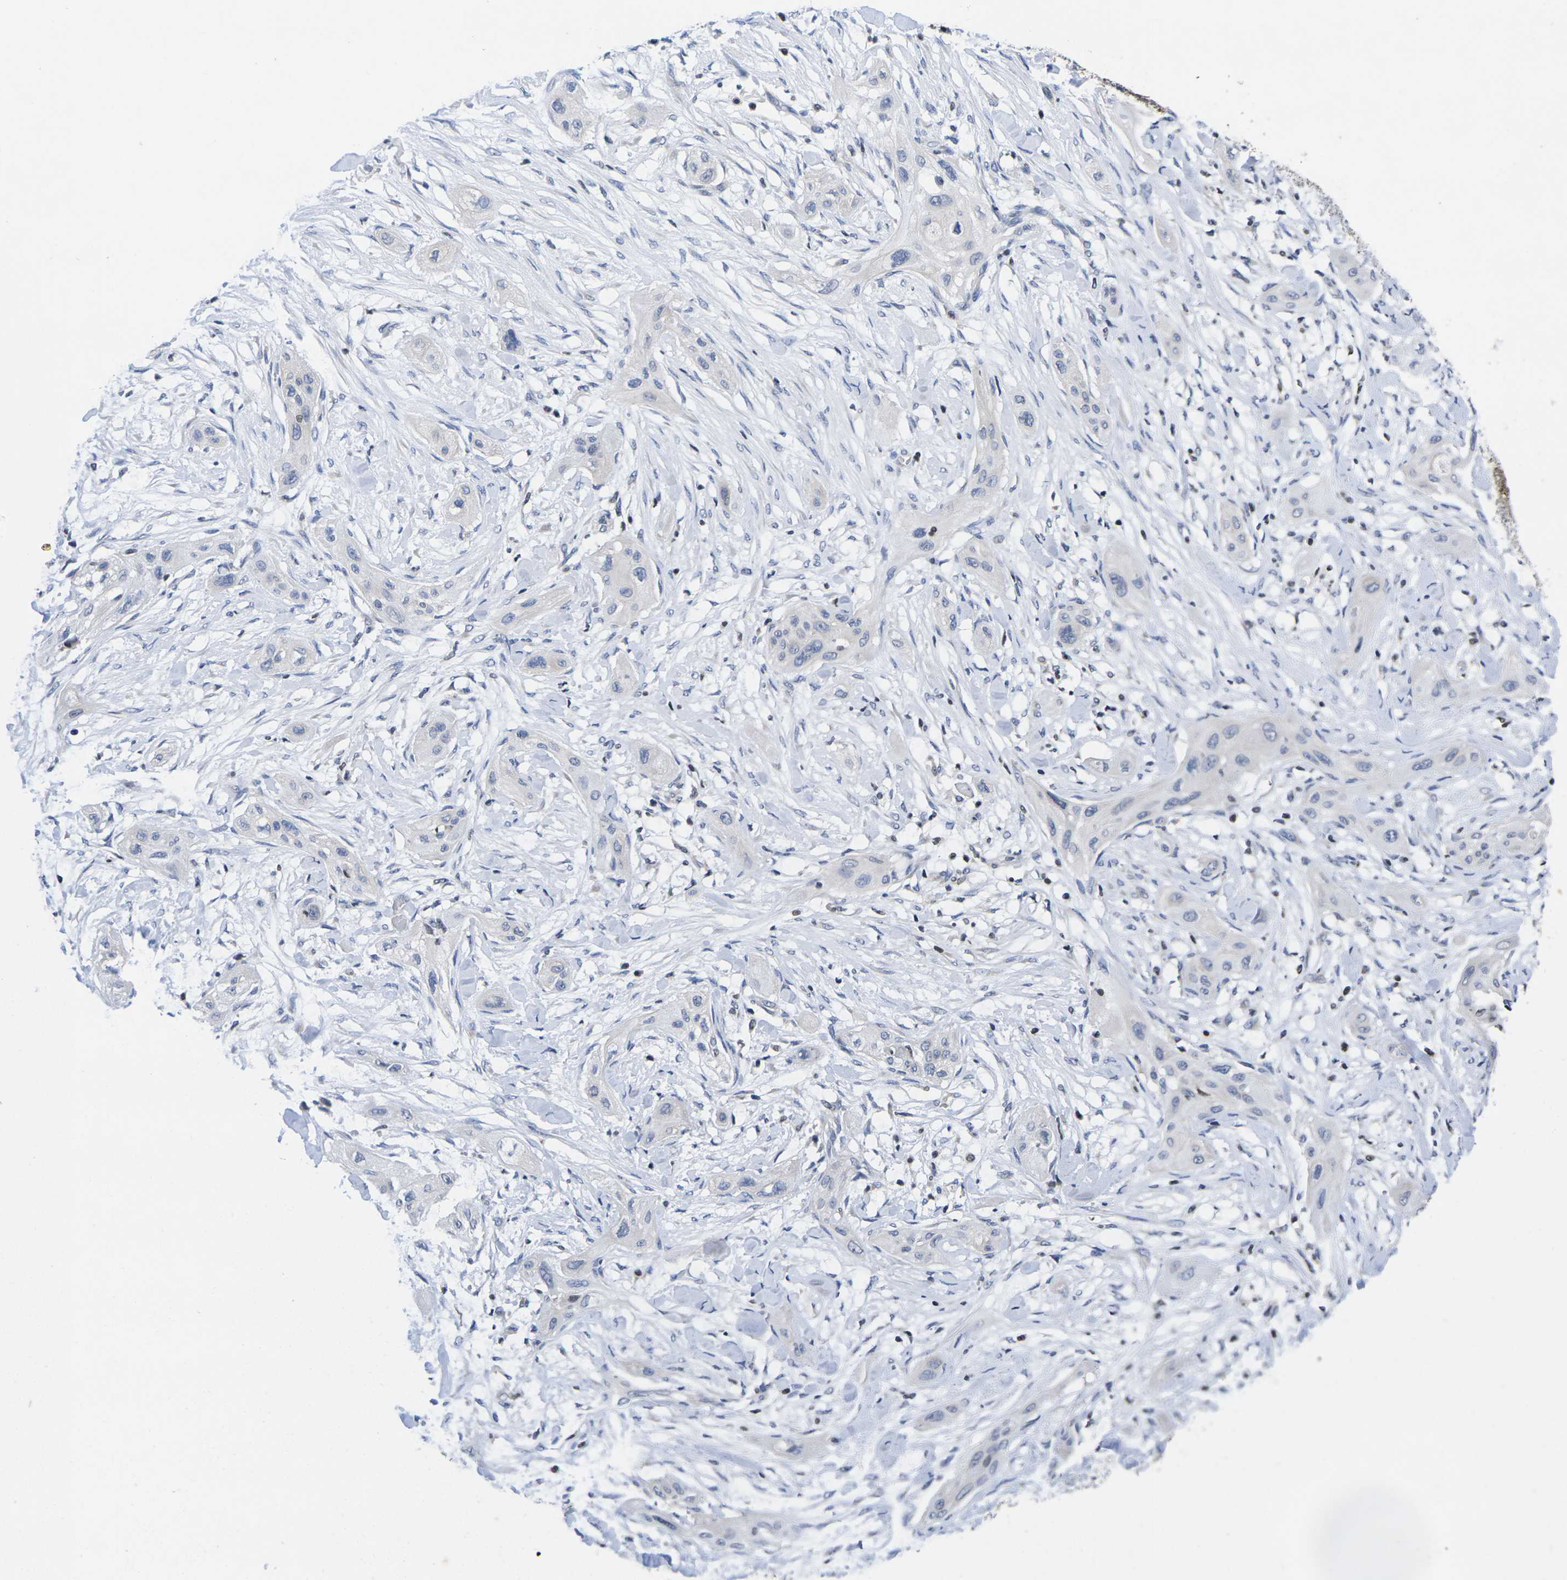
{"staining": {"intensity": "negative", "quantity": "none", "location": "none"}, "tissue": "lung cancer", "cell_type": "Tumor cells", "image_type": "cancer", "snomed": [{"axis": "morphology", "description": "Squamous cell carcinoma, NOS"}, {"axis": "topography", "description": "Lung"}], "caption": "DAB immunohistochemical staining of lung cancer reveals no significant staining in tumor cells.", "gene": "IKZF1", "patient": {"sex": "female", "age": 47}}